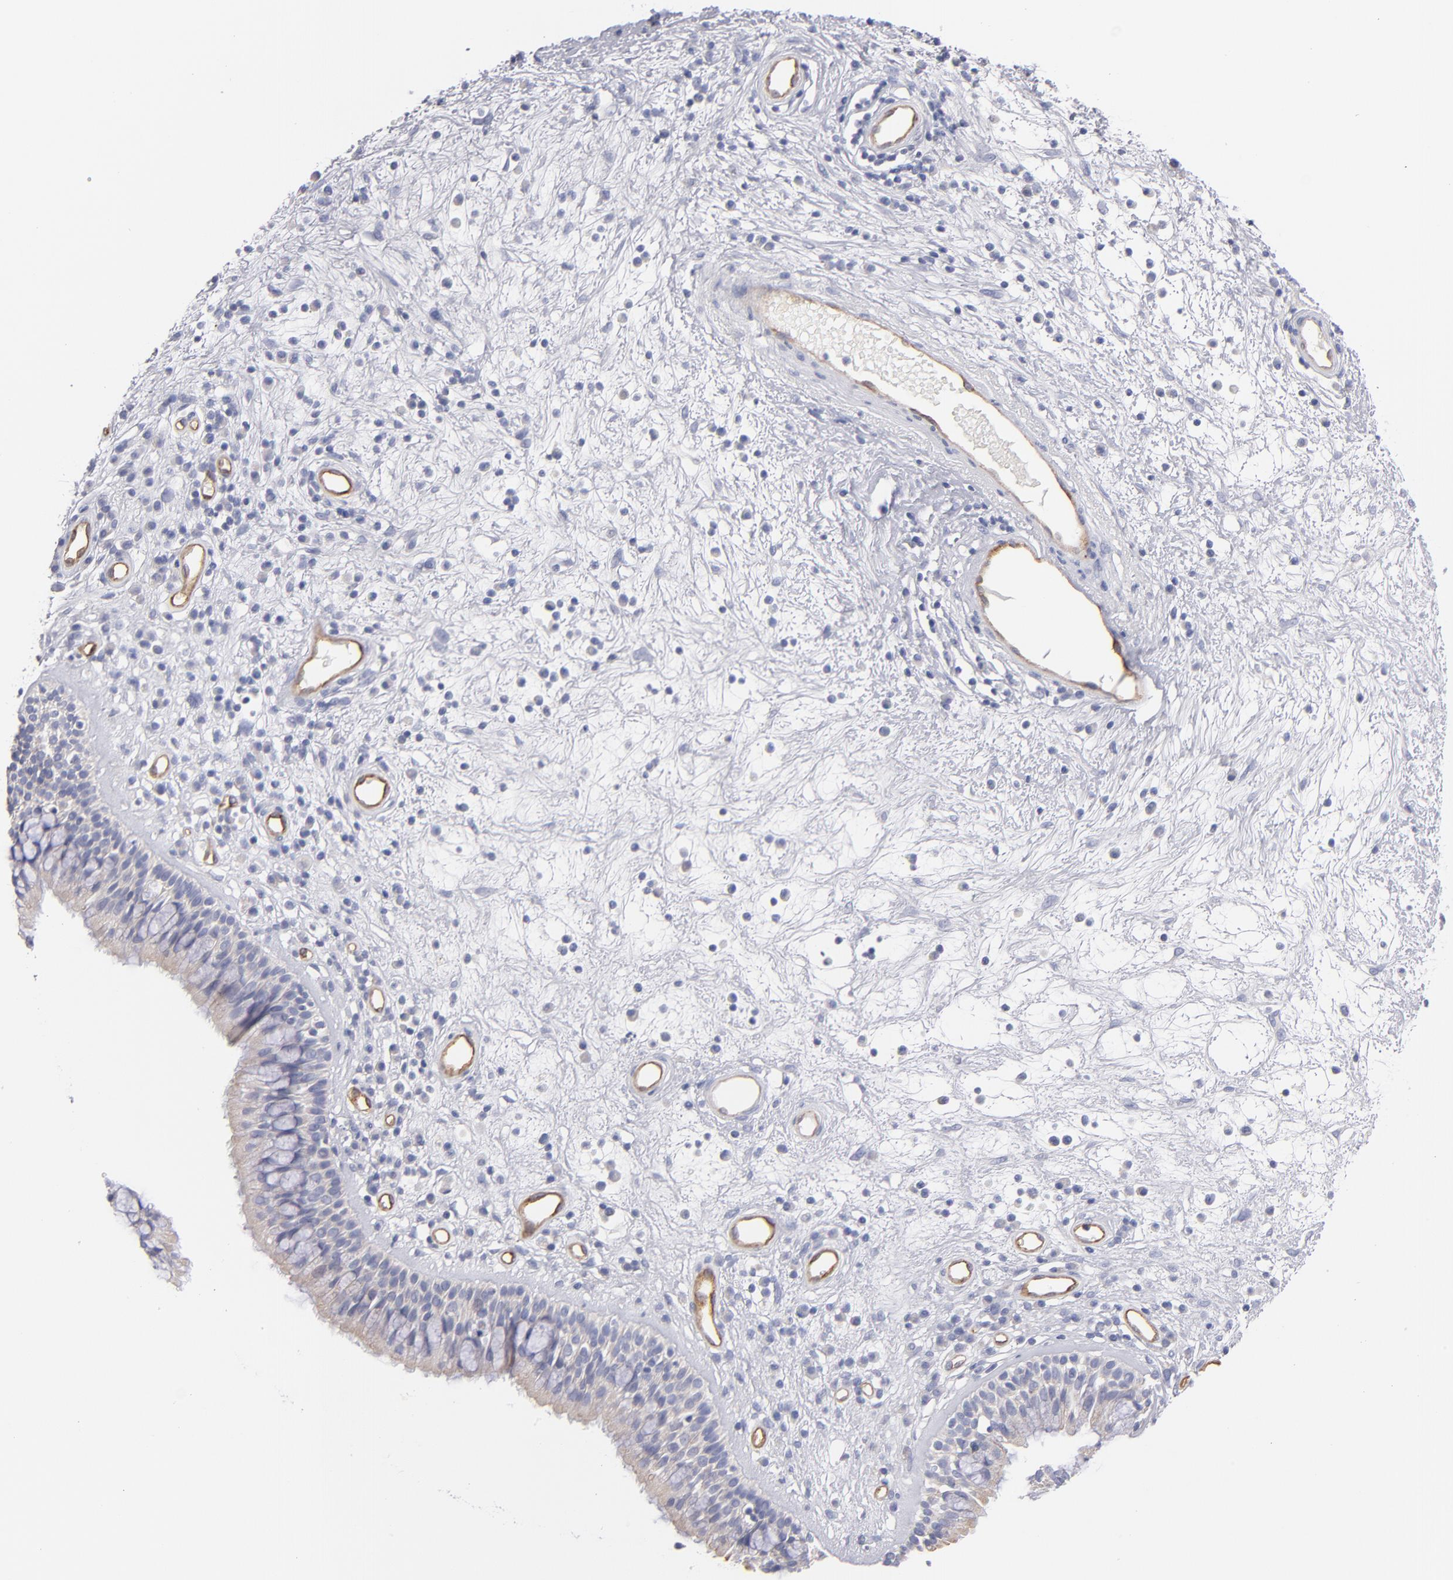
{"staining": {"intensity": "negative", "quantity": "none", "location": "none"}, "tissue": "nasopharynx", "cell_type": "Respiratory epithelial cells", "image_type": "normal", "snomed": [{"axis": "morphology", "description": "Normal tissue, NOS"}, {"axis": "morphology", "description": "Inflammation, NOS"}, {"axis": "topography", "description": "Nasopharynx"}], "caption": "Immunohistochemistry of unremarkable nasopharynx shows no expression in respiratory epithelial cells. (Immunohistochemistry, brightfield microscopy, high magnification).", "gene": "PLVAP", "patient": {"sex": "male", "age": 48}}